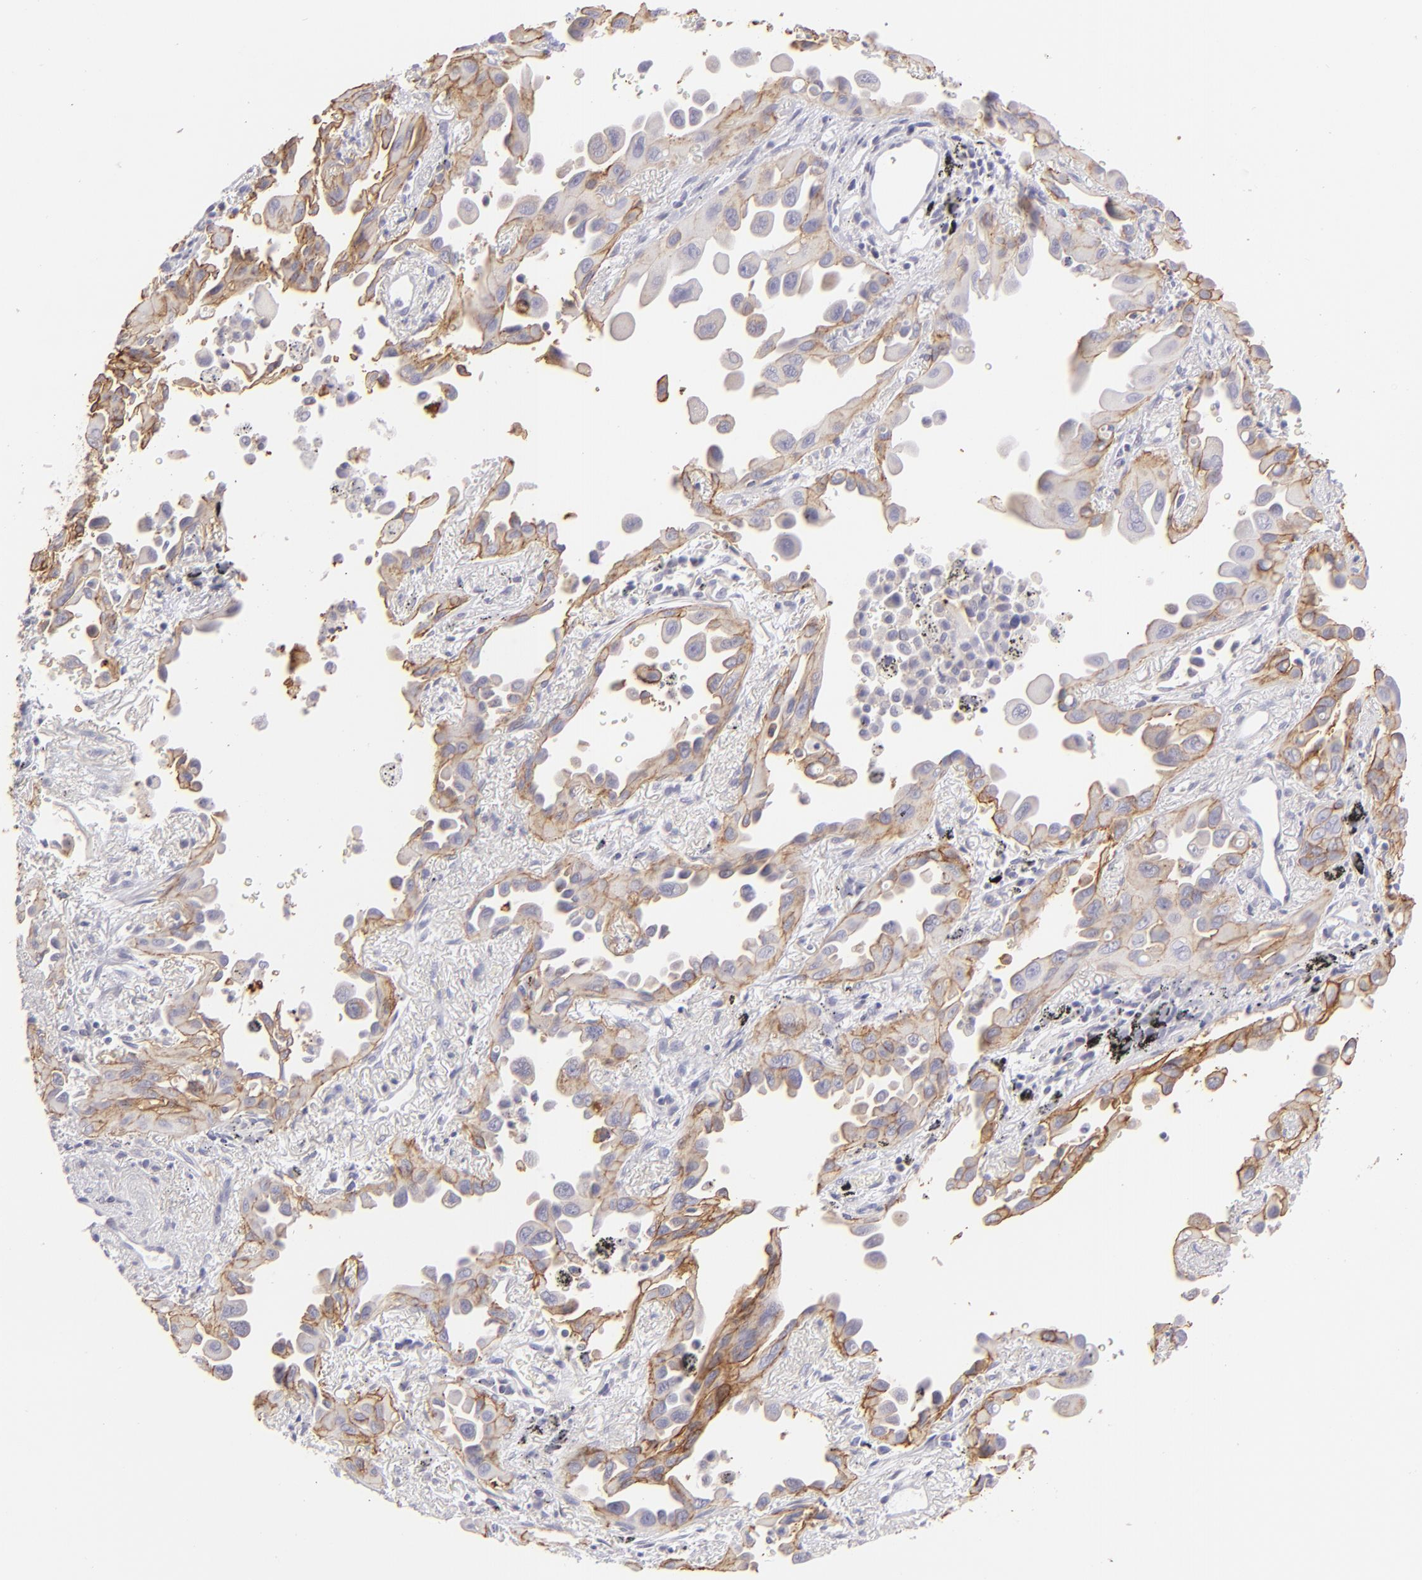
{"staining": {"intensity": "moderate", "quantity": "25%-75%", "location": "cytoplasmic/membranous"}, "tissue": "lung cancer", "cell_type": "Tumor cells", "image_type": "cancer", "snomed": [{"axis": "morphology", "description": "Adenocarcinoma, NOS"}, {"axis": "topography", "description": "Lung"}], "caption": "Brown immunohistochemical staining in adenocarcinoma (lung) reveals moderate cytoplasmic/membranous staining in approximately 25%-75% of tumor cells.", "gene": "CLDN4", "patient": {"sex": "male", "age": 68}}